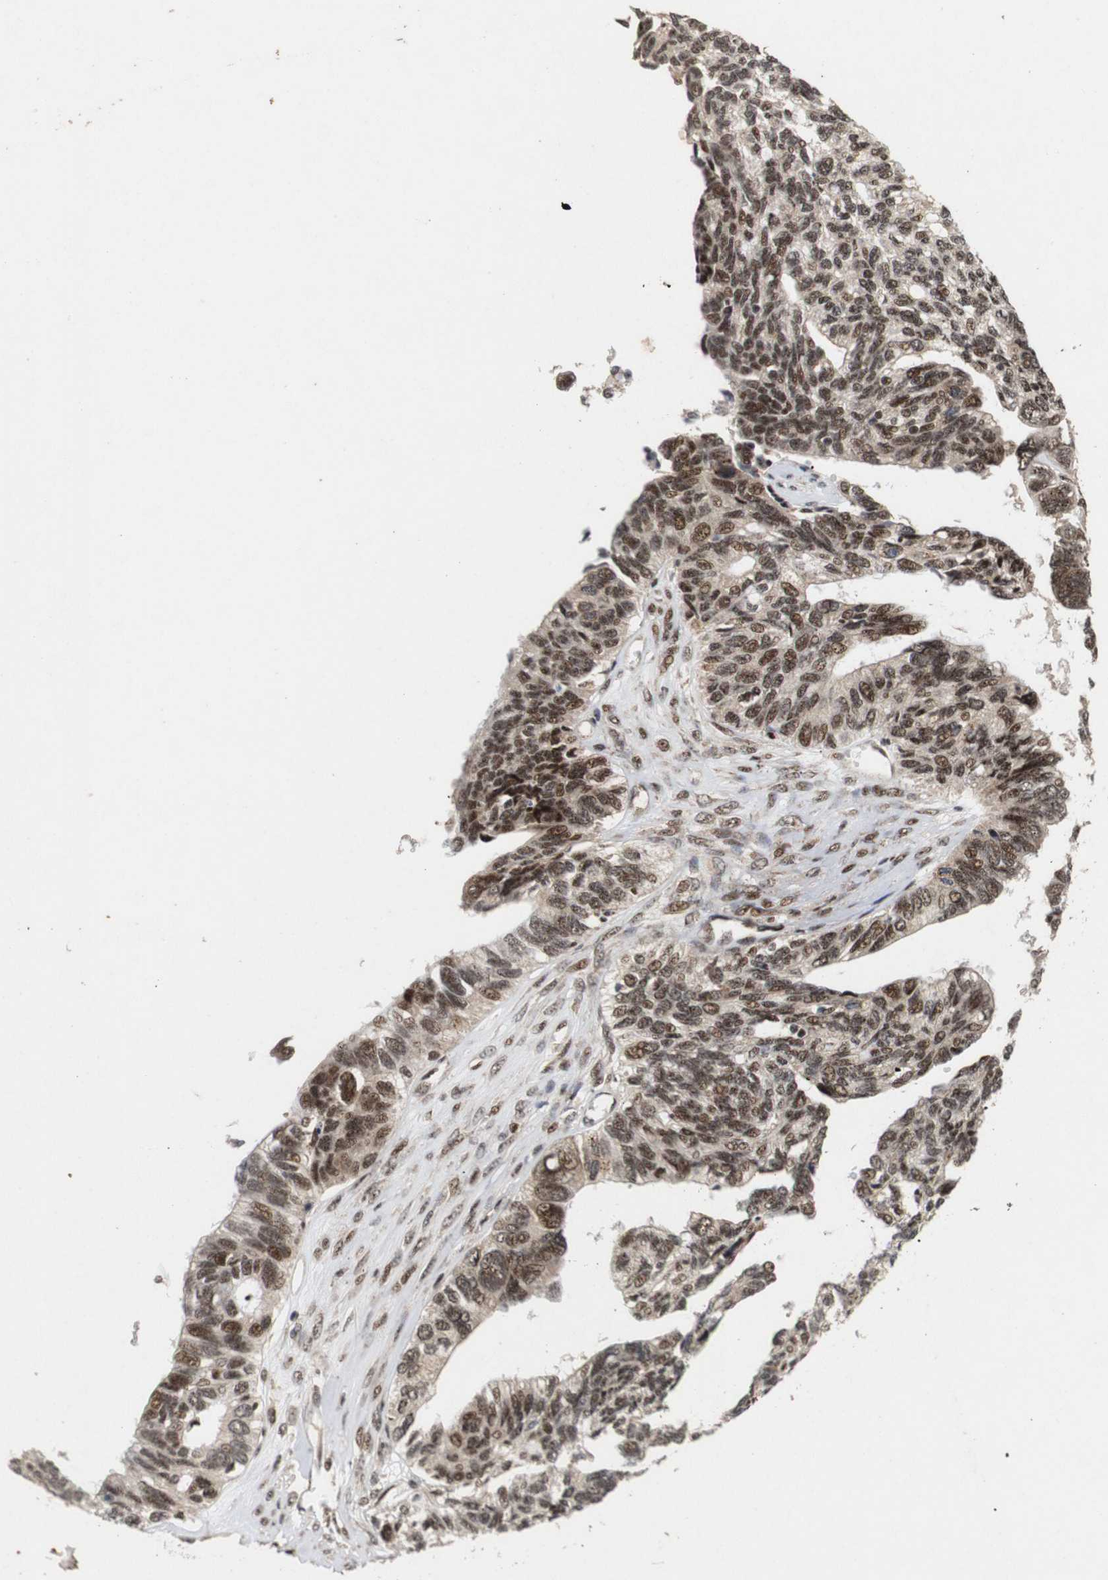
{"staining": {"intensity": "moderate", "quantity": ">75%", "location": "cytoplasmic/membranous,nuclear"}, "tissue": "ovarian cancer", "cell_type": "Tumor cells", "image_type": "cancer", "snomed": [{"axis": "morphology", "description": "Cystadenocarcinoma, serous, NOS"}, {"axis": "topography", "description": "Ovary"}], "caption": "This image exhibits immunohistochemistry (IHC) staining of human ovarian cancer, with medium moderate cytoplasmic/membranous and nuclear staining in approximately >75% of tumor cells.", "gene": "PYM1", "patient": {"sex": "female", "age": 79}}